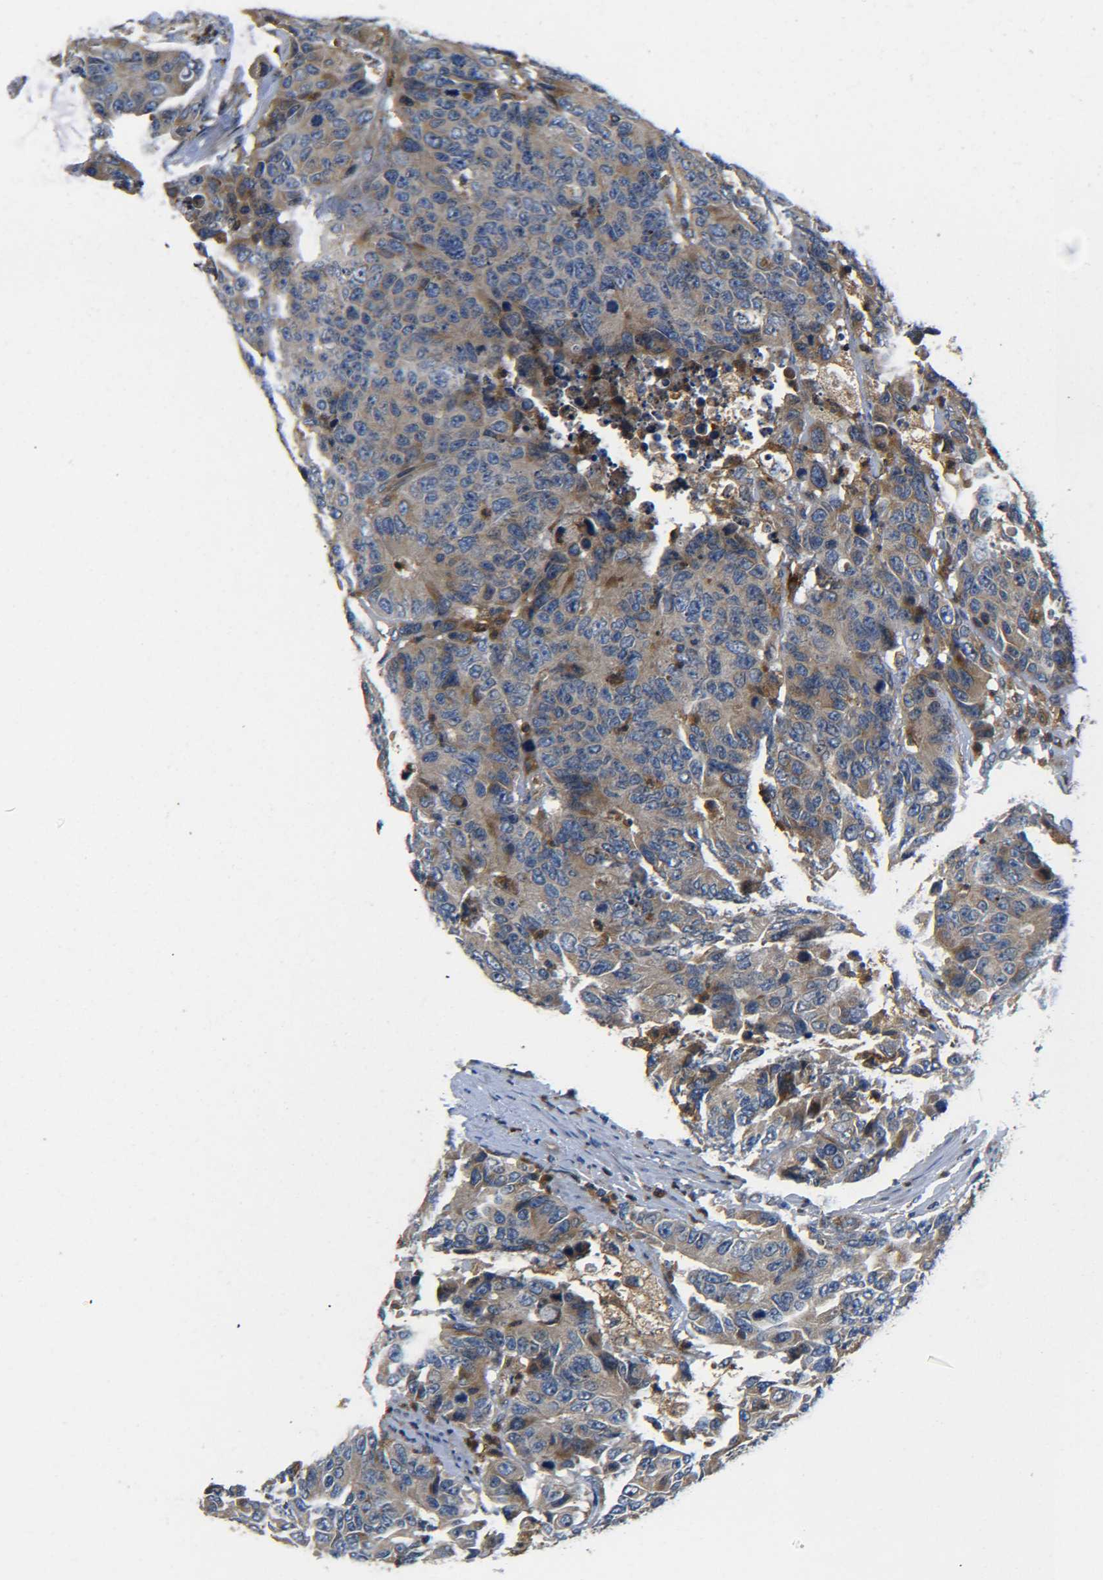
{"staining": {"intensity": "moderate", "quantity": "25%-75%", "location": "cytoplasmic/membranous"}, "tissue": "colorectal cancer", "cell_type": "Tumor cells", "image_type": "cancer", "snomed": [{"axis": "morphology", "description": "Adenocarcinoma, NOS"}, {"axis": "topography", "description": "Colon"}], "caption": "Protein staining of adenocarcinoma (colorectal) tissue reveals moderate cytoplasmic/membranous expression in about 25%-75% of tumor cells.", "gene": "RAB1B", "patient": {"sex": "female", "age": 86}}